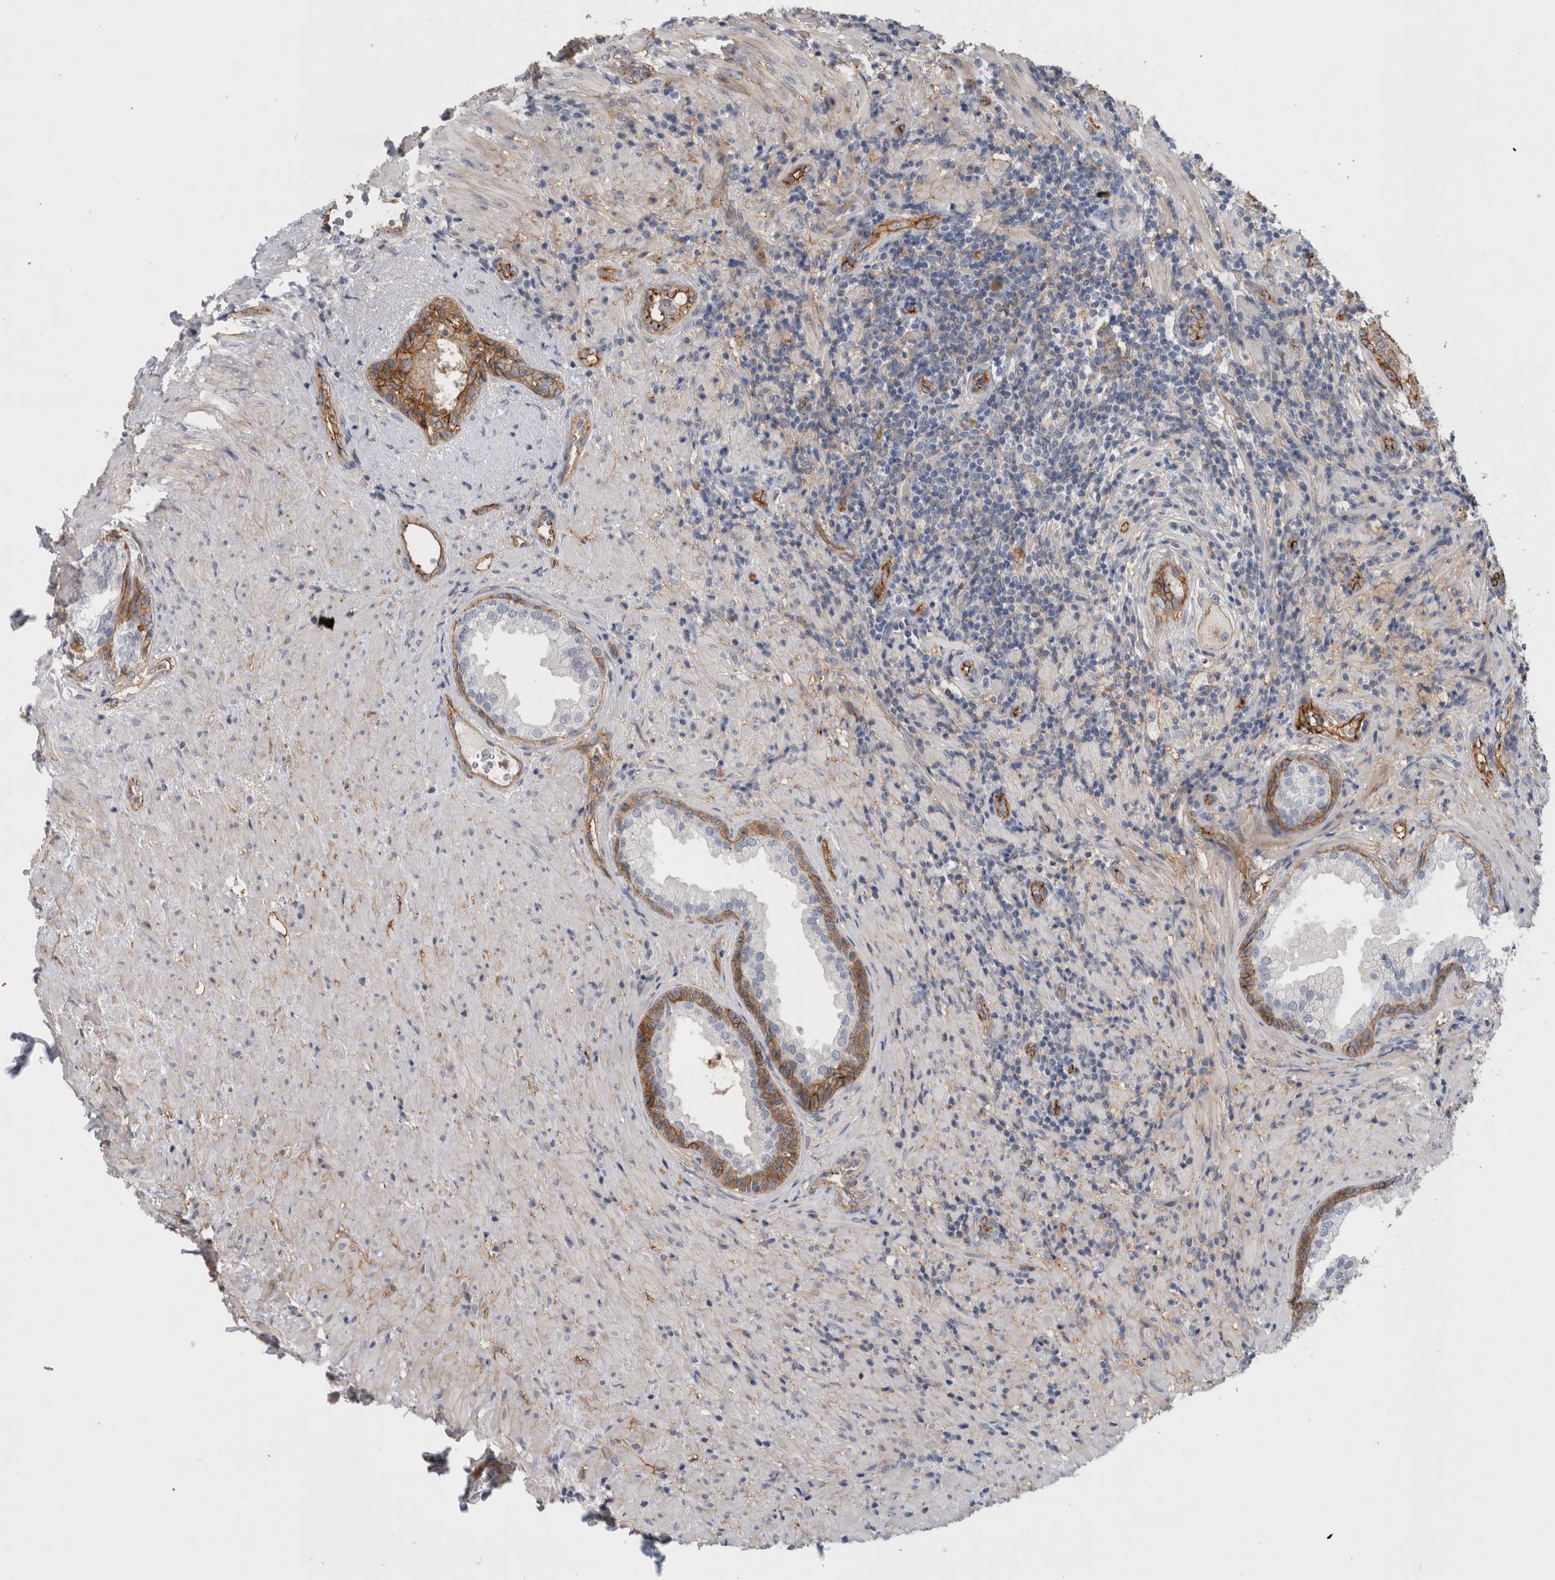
{"staining": {"intensity": "moderate", "quantity": "25%-75%", "location": "cytoplasmic/membranous"}, "tissue": "prostate", "cell_type": "Glandular cells", "image_type": "normal", "snomed": [{"axis": "morphology", "description": "Normal tissue, NOS"}, {"axis": "topography", "description": "Prostate"}], "caption": "A medium amount of moderate cytoplasmic/membranous positivity is identified in approximately 25%-75% of glandular cells in normal prostate.", "gene": "CD59", "patient": {"sex": "male", "age": 76}}